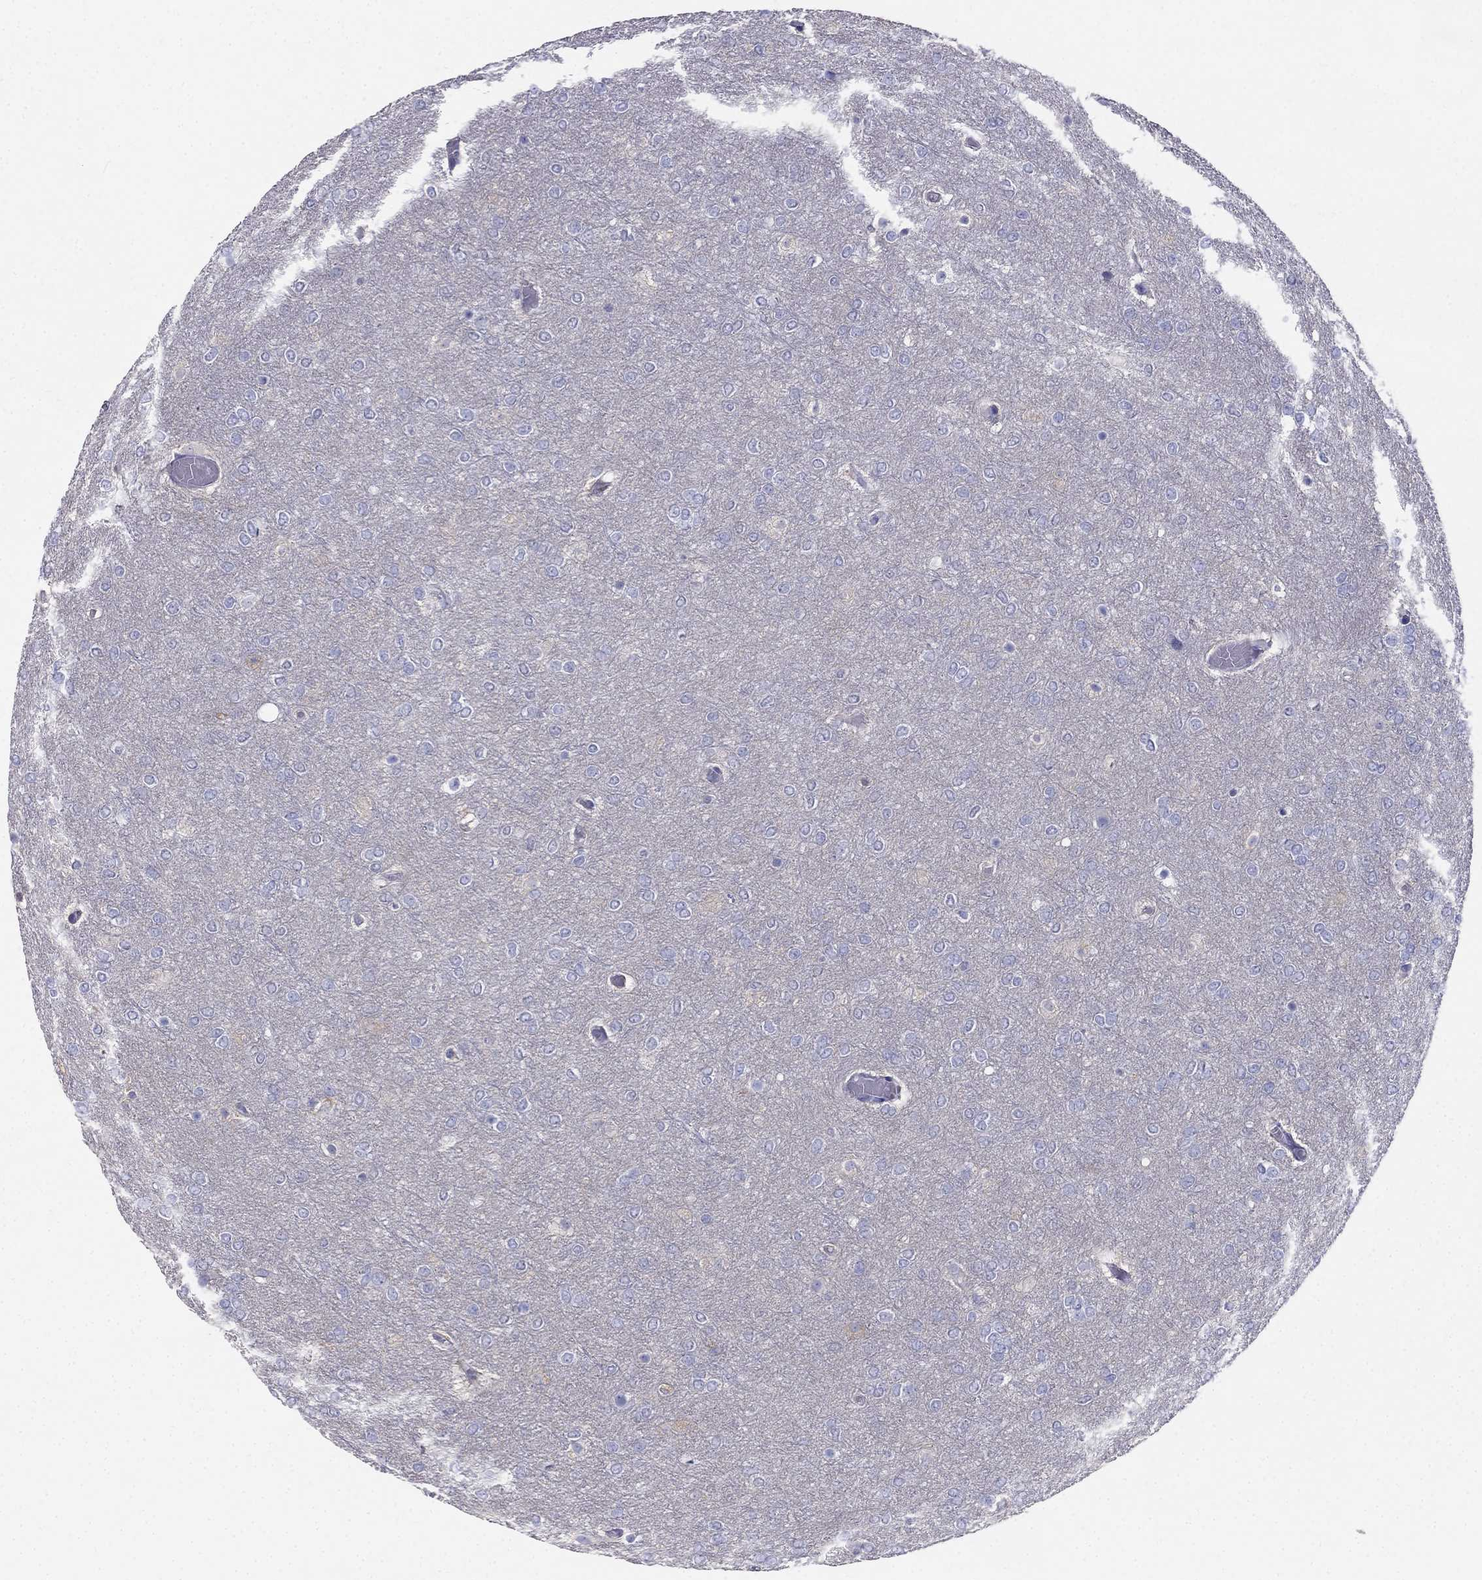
{"staining": {"intensity": "negative", "quantity": "none", "location": "none"}, "tissue": "glioma", "cell_type": "Tumor cells", "image_type": "cancer", "snomed": [{"axis": "morphology", "description": "Glioma, malignant, High grade"}, {"axis": "topography", "description": "Brain"}], "caption": "Immunohistochemistry (IHC) image of malignant high-grade glioma stained for a protein (brown), which reveals no staining in tumor cells. (DAB immunohistochemistry (IHC) visualized using brightfield microscopy, high magnification).", "gene": "RFLNA", "patient": {"sex": "female", "age": 61}}